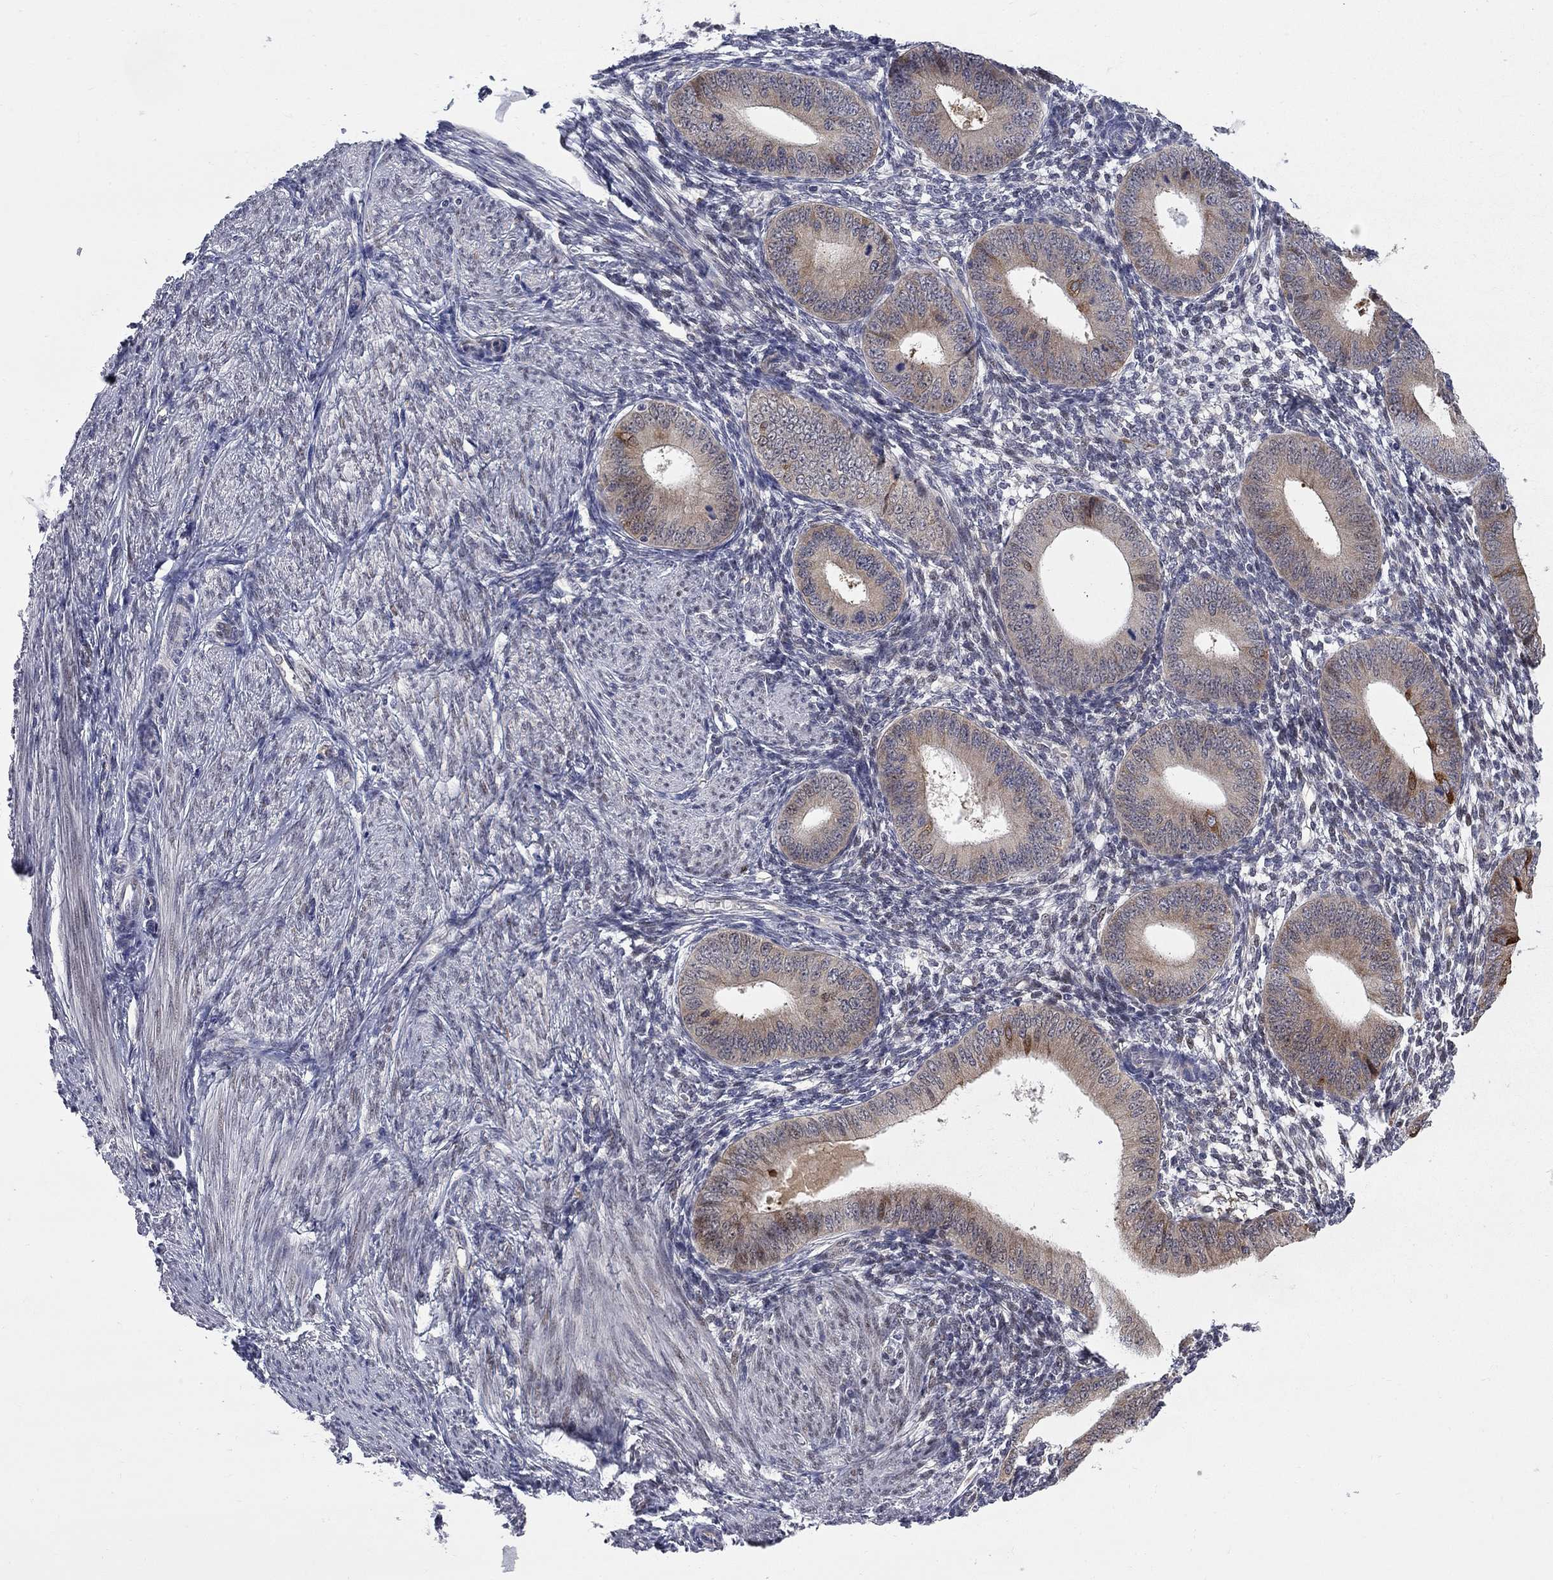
{"staining": {"intensity": "negative", "quantity": "none", "location": "none"}, "tissue": "endometrium", "cell_type": "Cells in endometrial stroma", "image_type": "normal", "snomed": [{"axis": "morphology", "description": "Normal tissue, NOS"}, {"axis": "topography", "description": "Endometrium"}], "caption": "Protein analysis of benign endometrium exhibits no significant staining in cells in endometrial stroma. (Immunohistochemistry, brightfield microscopy, high magnification).", "gene": "ENSG00000255639", "patient": {"sex": "female", "age": 39}}